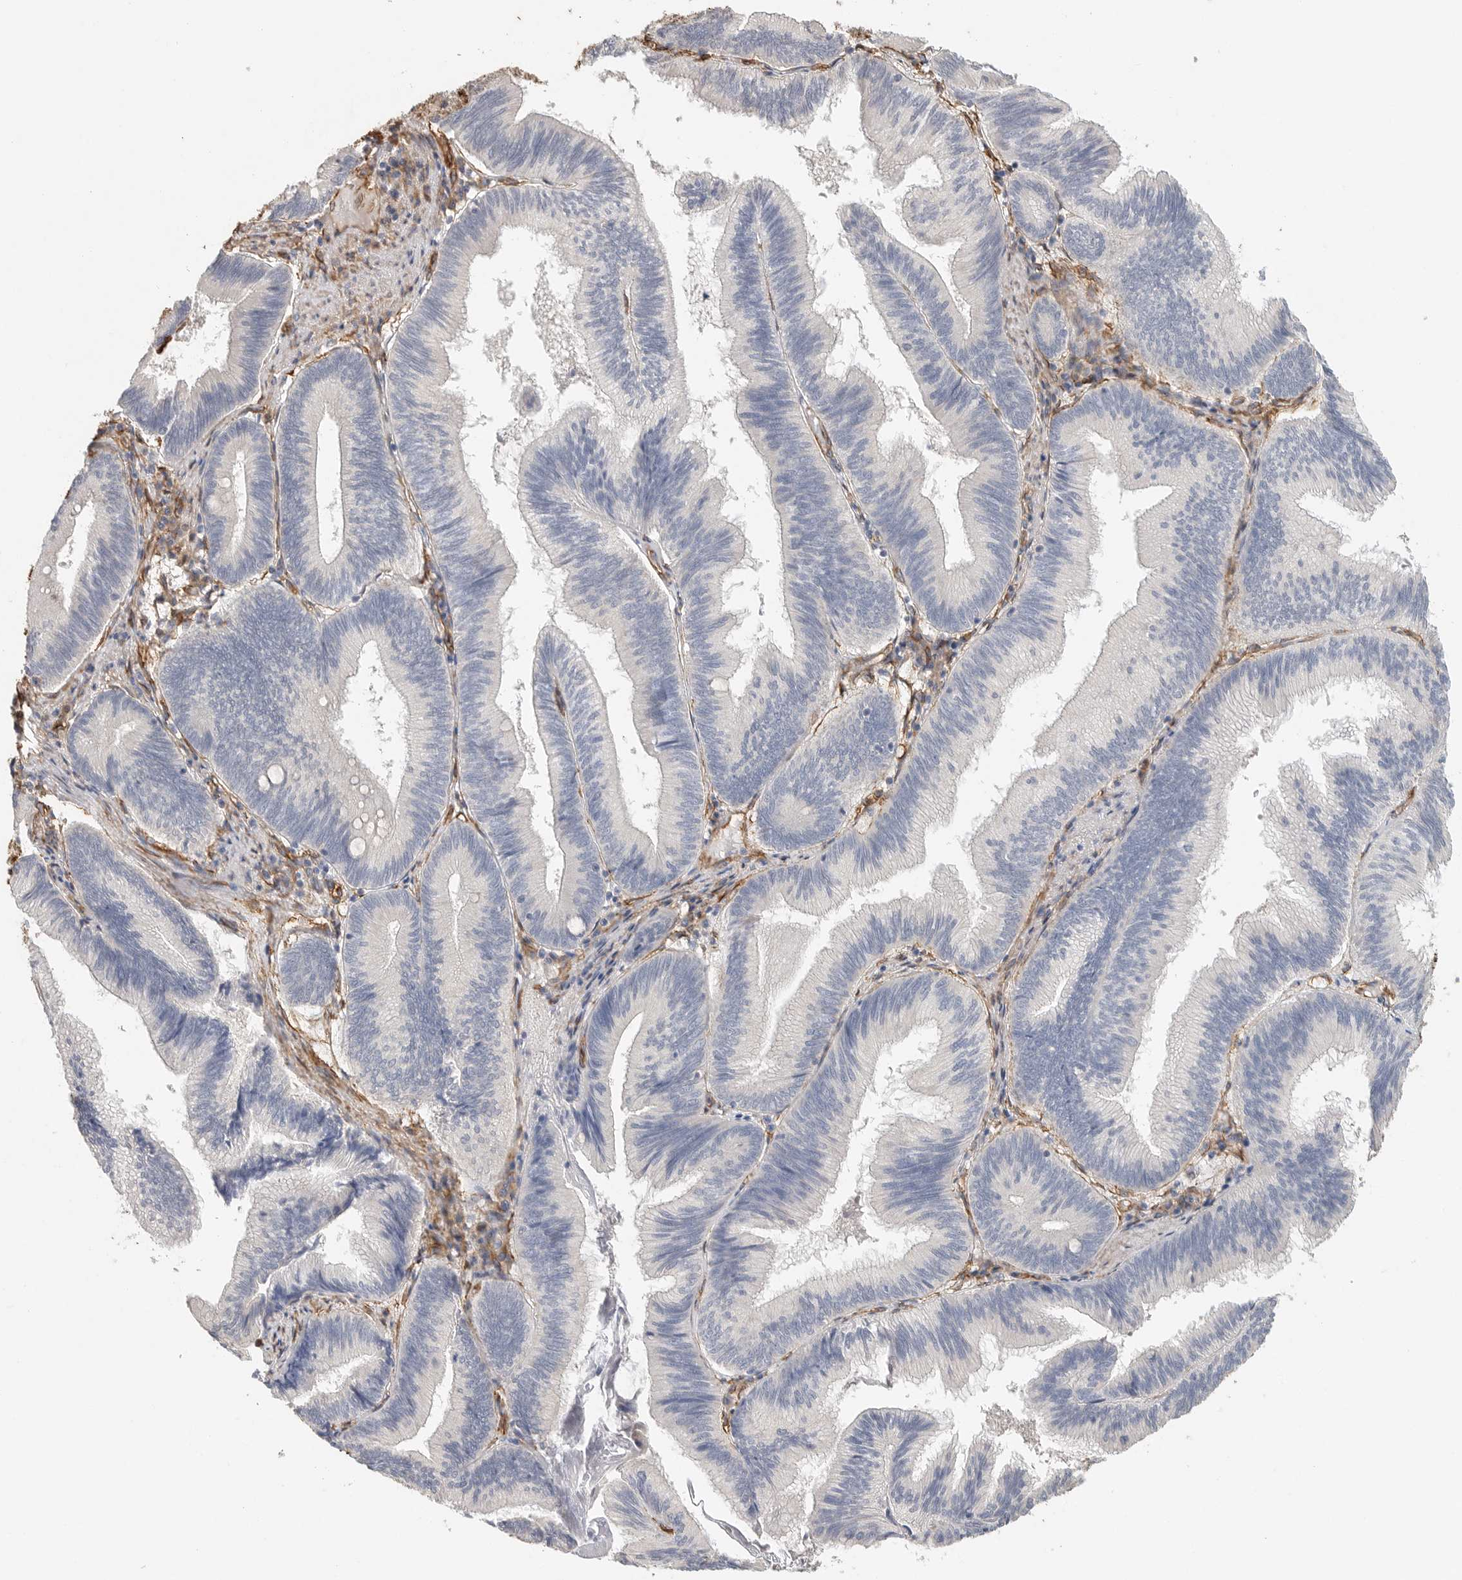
{"staining": {"intensity": "negative", "quantity": "none", "location": "none"}, "tissue": "pancreatic cancer", "cell_type": "Tumor cells", "image_type": "cancer", "snomed": [{"axis": "morphology", "description": "Adenocarcinoma, NOS"}, {"axis": "topography", "description": "Pancreas"}], "caption": "Image shows no protein staining in tumor cells of pancreatic cancer tissue.", "gene": "JMJD4", "patient": {"sex": "male", "age": 82}}